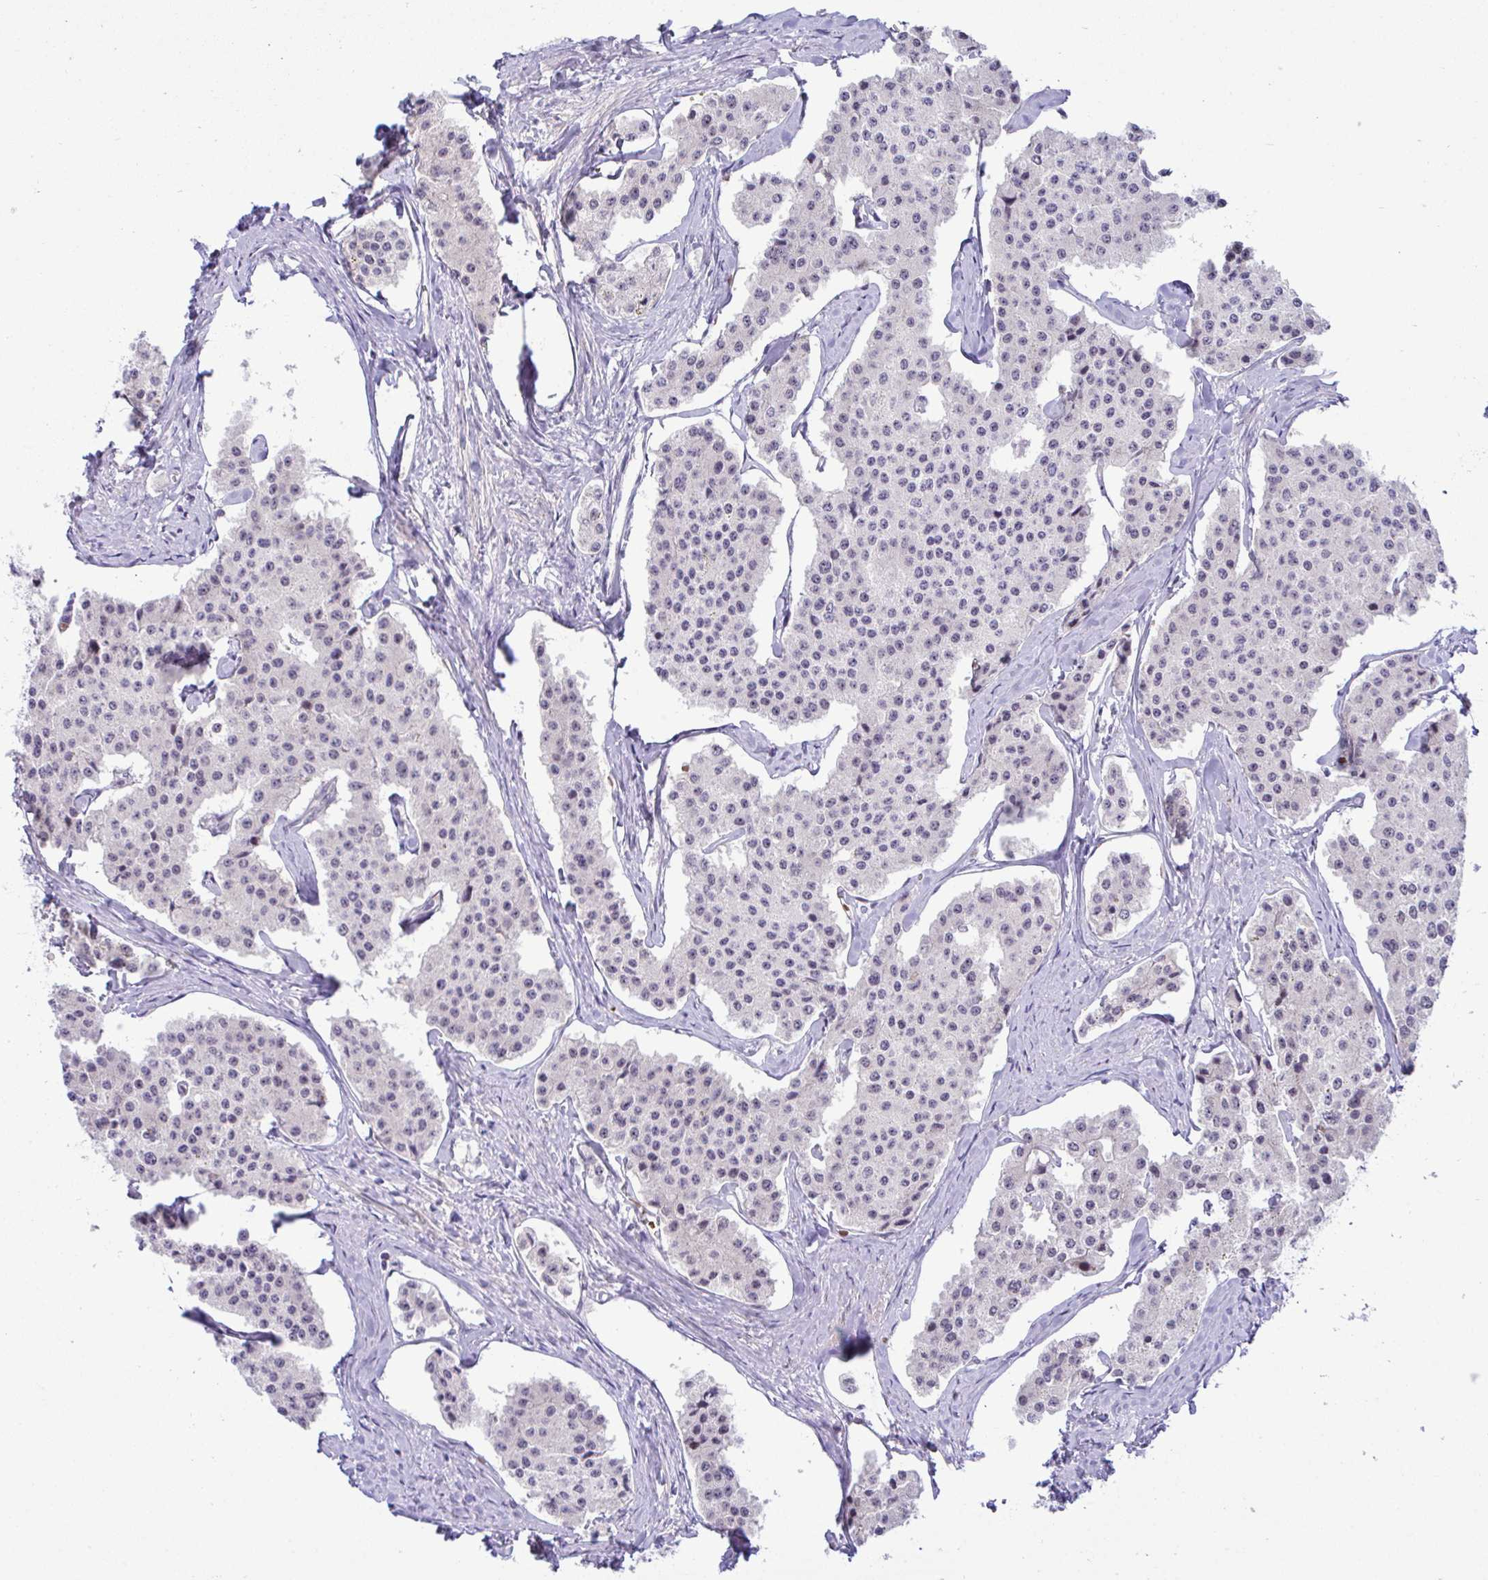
{"staining": {"intensity": "weak", "quantity": "<25%", "location": "nuclear"}, "tissue": "carcinoid", "cell_type": "Tumor cells", "image_type": "cancer", "snomed": [{"axis": "morphology", "description": "Carcinoid, malignant, NOS"}, {"axis": "topography", "description": "Small intestine"}], "caption": "Immunohistochemistry (IHC) histopathology image of malignant carcinoid stained for a protein (brown), which reveals no staining in tumor cells.", "gene": "USP35", "patient": {"sex": "female", "age": 65}}